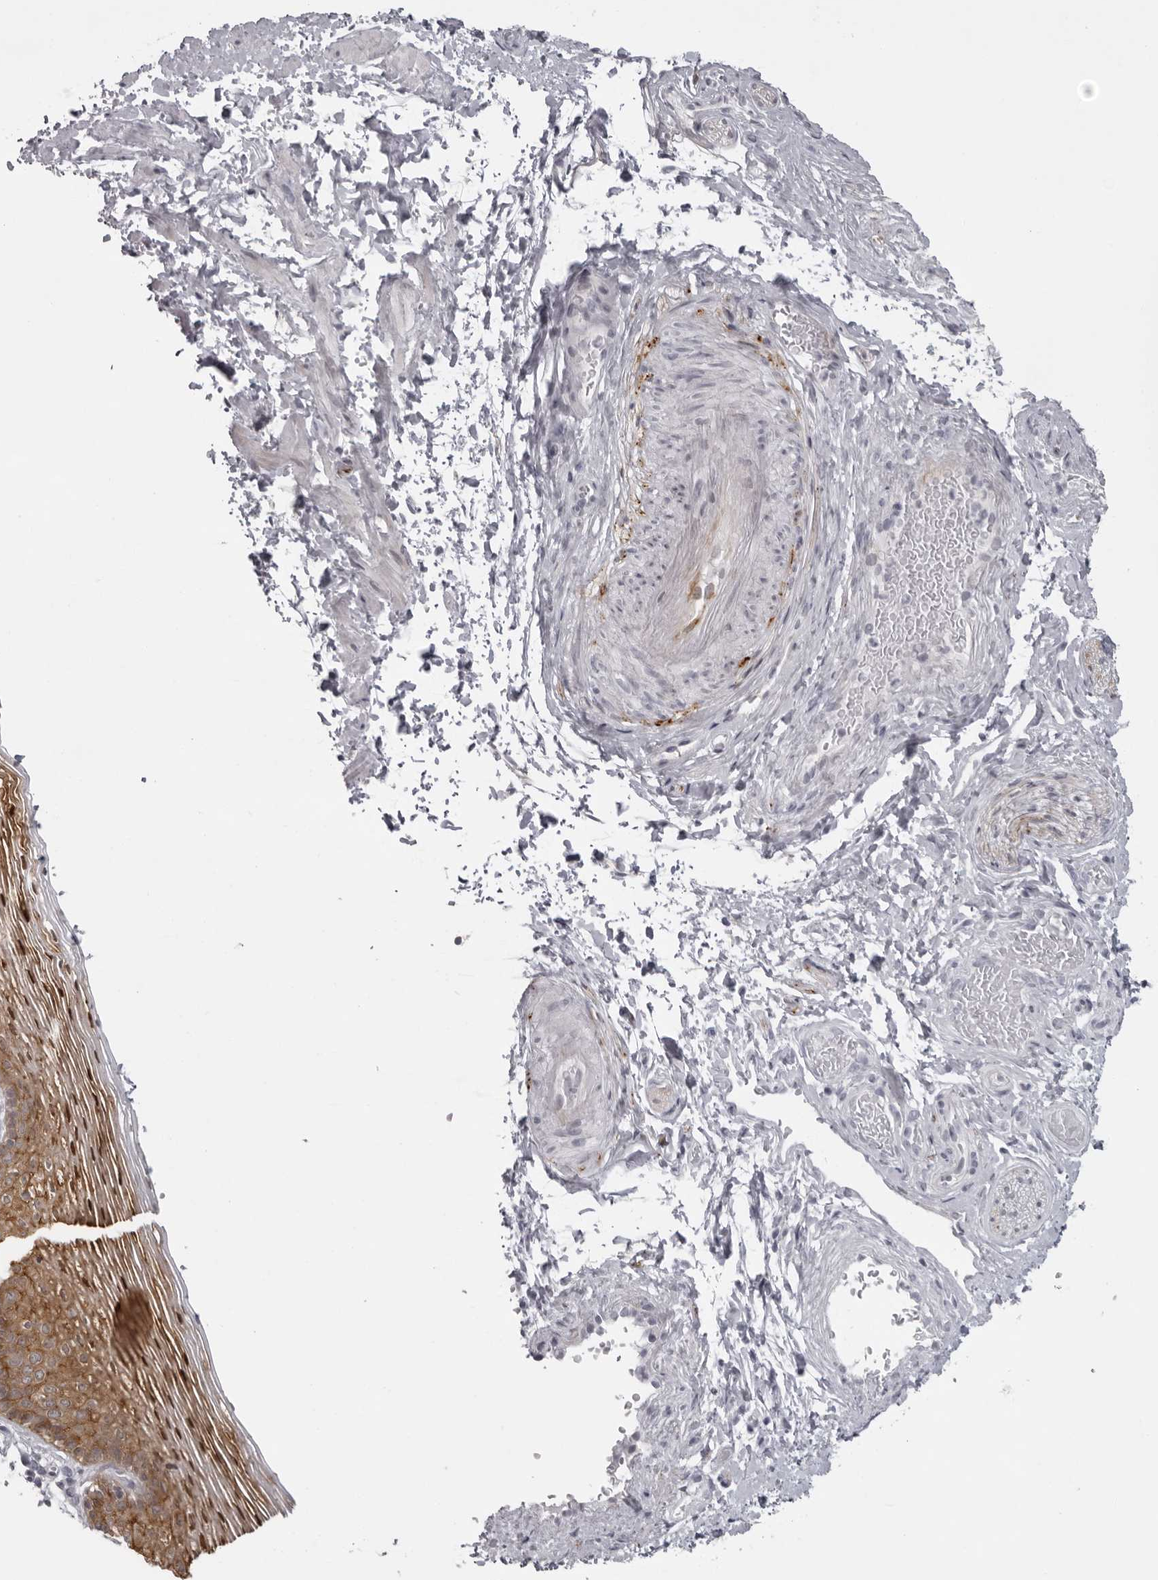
{"staining": {"intensity": "strong", "quantity": ">75%", "location": "cytoplasmic/membranous,nuclear"}, "tissue": "vagina", "cell_type": "Squamous epithelial cells", "image_type": "normal", "snomed": [{"axis": "morphology", "description": "Normal tissue, NOS"}, {"axis": "topography", "description": "Vagina"}], "caption": "DAB immunohistochemical staining of benign vagina exhibits strong cytoplasmic/membranous,nuclear protein expression in about >75% of squamous epithelial cells.", "gene": "NUDT18", "patient": {"sex": "female", "age": 32}}